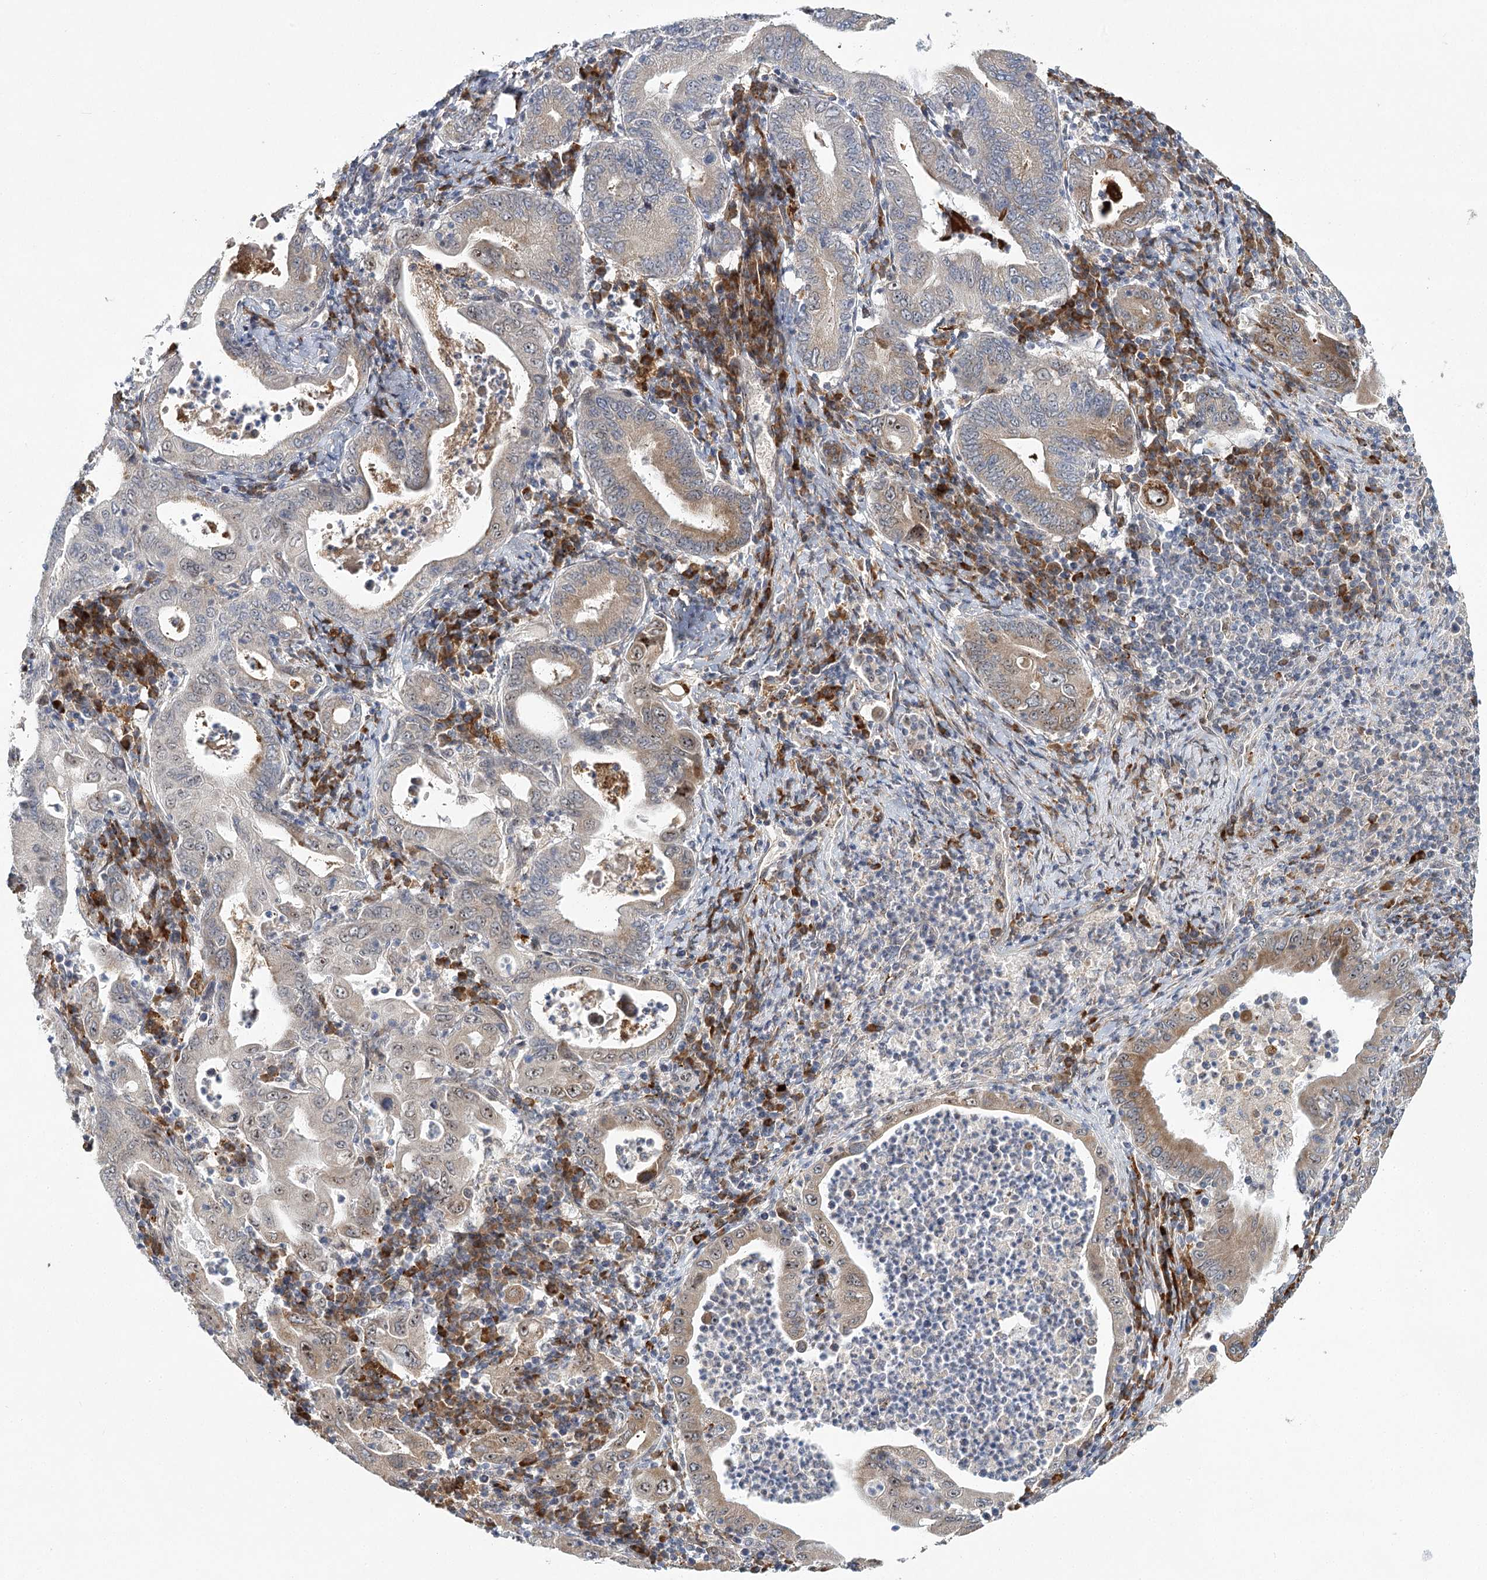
{"staining": {"intensity": "moderate", "quantity": "25%-75%", "location": "cytoplasmic/membranous,nuclear"}, "tissue": "stomach cancer", "cell_type": "Tumor cells", "image_type": "cancer", "snomed": [{"axis": "morphology", "description": "Normal tissue, NOS"}, {"axis": "morphology", "description": "Adenocarcinoma, NOS"}, {"axis": "topography", "description": "Esophagus"}, {"axis": "topography", "description": "Stomach, upper"}, {"axis": "topography", "description": "Peripheral nerve tissue"}], "caption": "High-magnification brightfield microscopy of stomach cancer (adenocarcinoma) stained with DAB (brown) and counterstained with hematoxylin (blue). tumor cells exhibit moderate cytoplasmic/membranous and nuclear expression is identified in about25%-75% of cells. The staining is performed using DAB (3,3'-diaminobenzidine) brown chromogen to label protein expression. The nuclei are counter-stained blue using hematoxylin.", "gene": "WDR36", "patient": {"sex": "male", "age": 62}}